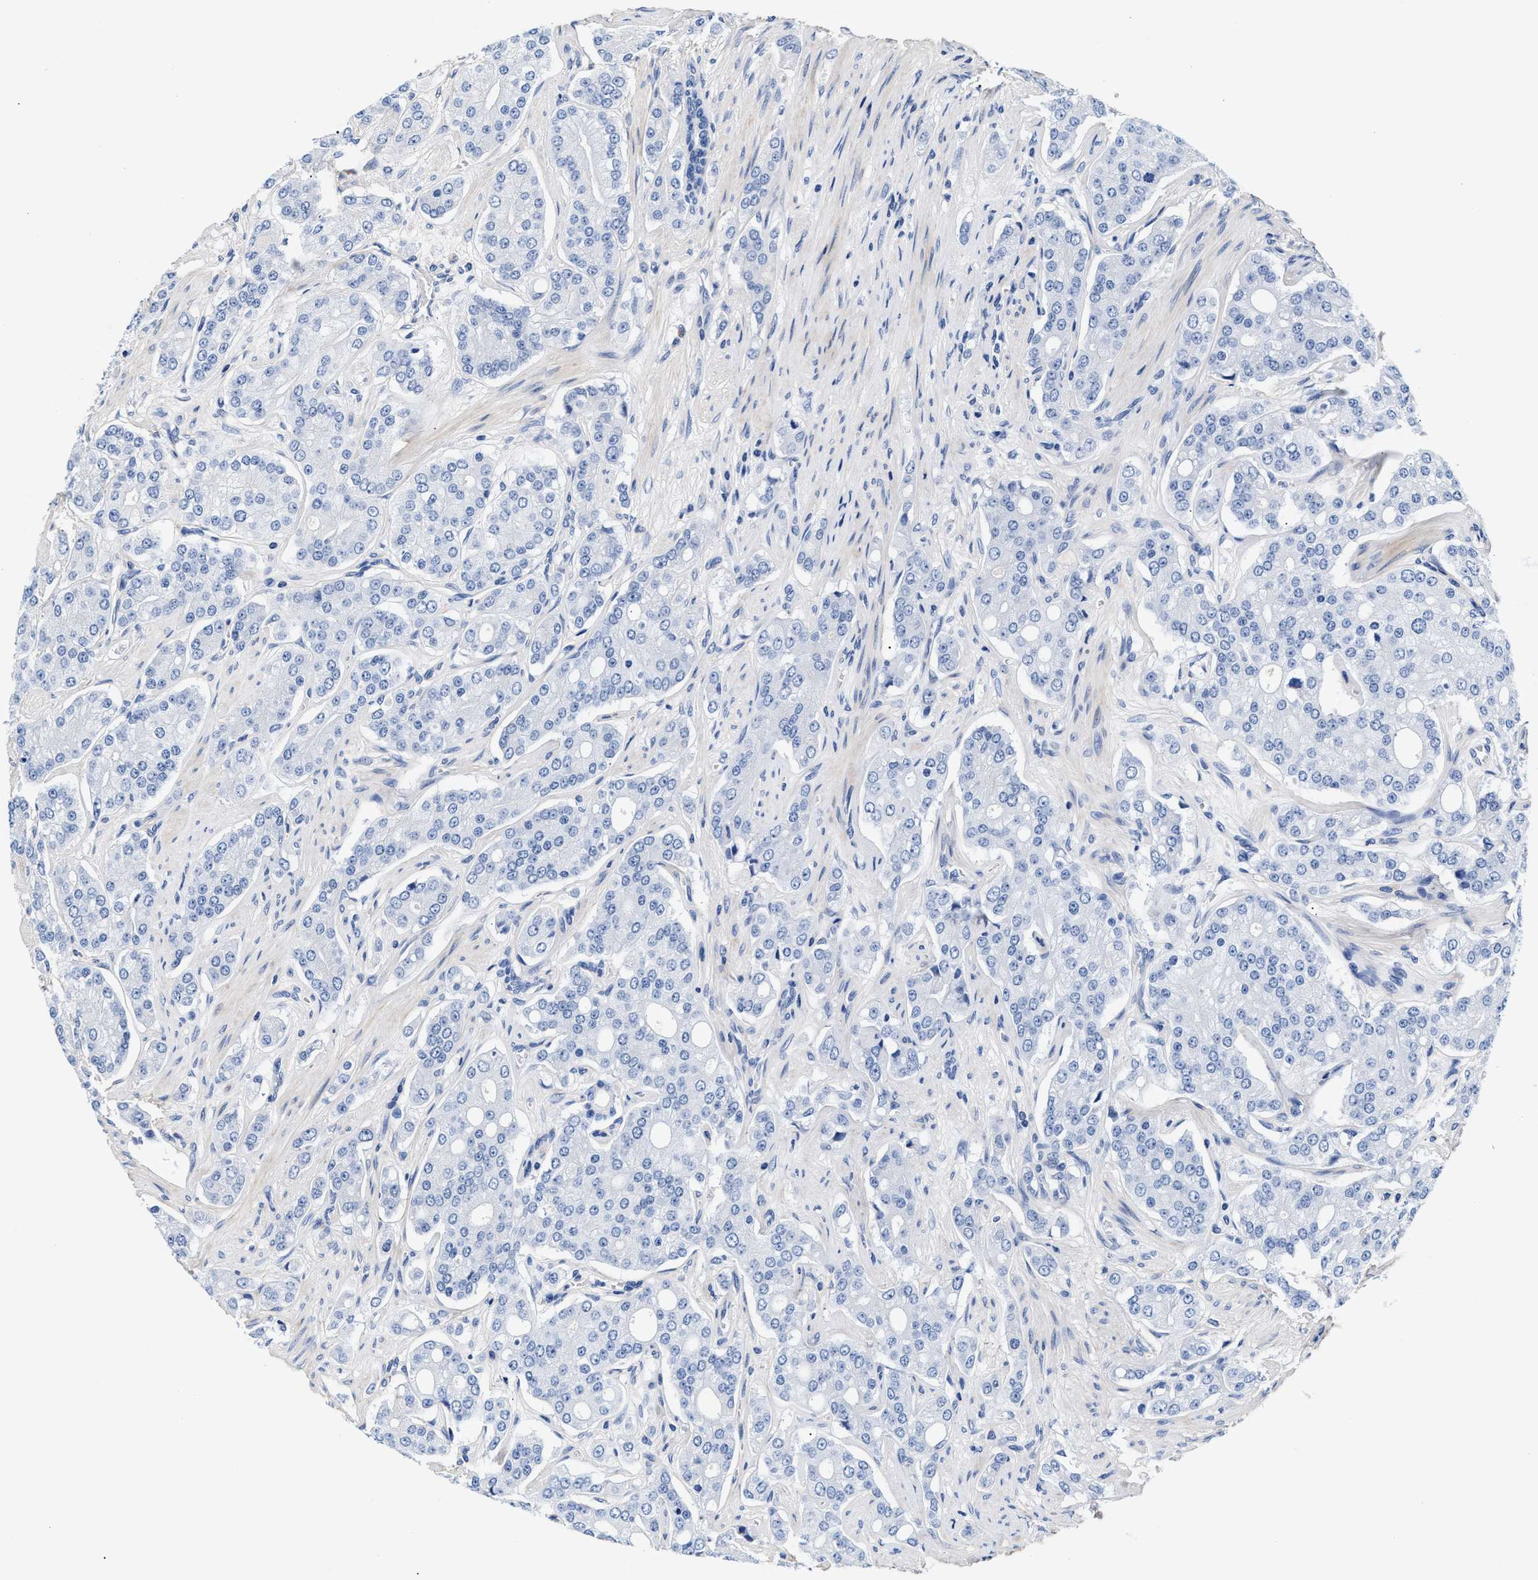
{"staining": {"intensity": "negative", "quantity": "none", "location": "none"}, "tissue": "prostate cancer", "cell_type": "Tumor cells", "image_type": "cancer", "snomed": [{"axis": "morphology", "description": "Adenocarcinoma, High grade"}, {"axis": "topography", "description": "Prostate"}], "caption": "Tumor cells show no significant positivity in high-grade adenocarcinoma (prostate). The staining was performed using DAB (3,3'-diaminobenzidine) to visualize the protein expression in brown, while the nuclei were stained in blue with hematoxylin (Magnification: 20x).", "gene": "ACTL7B", "patient": {"sex": "male", "age": 71}}